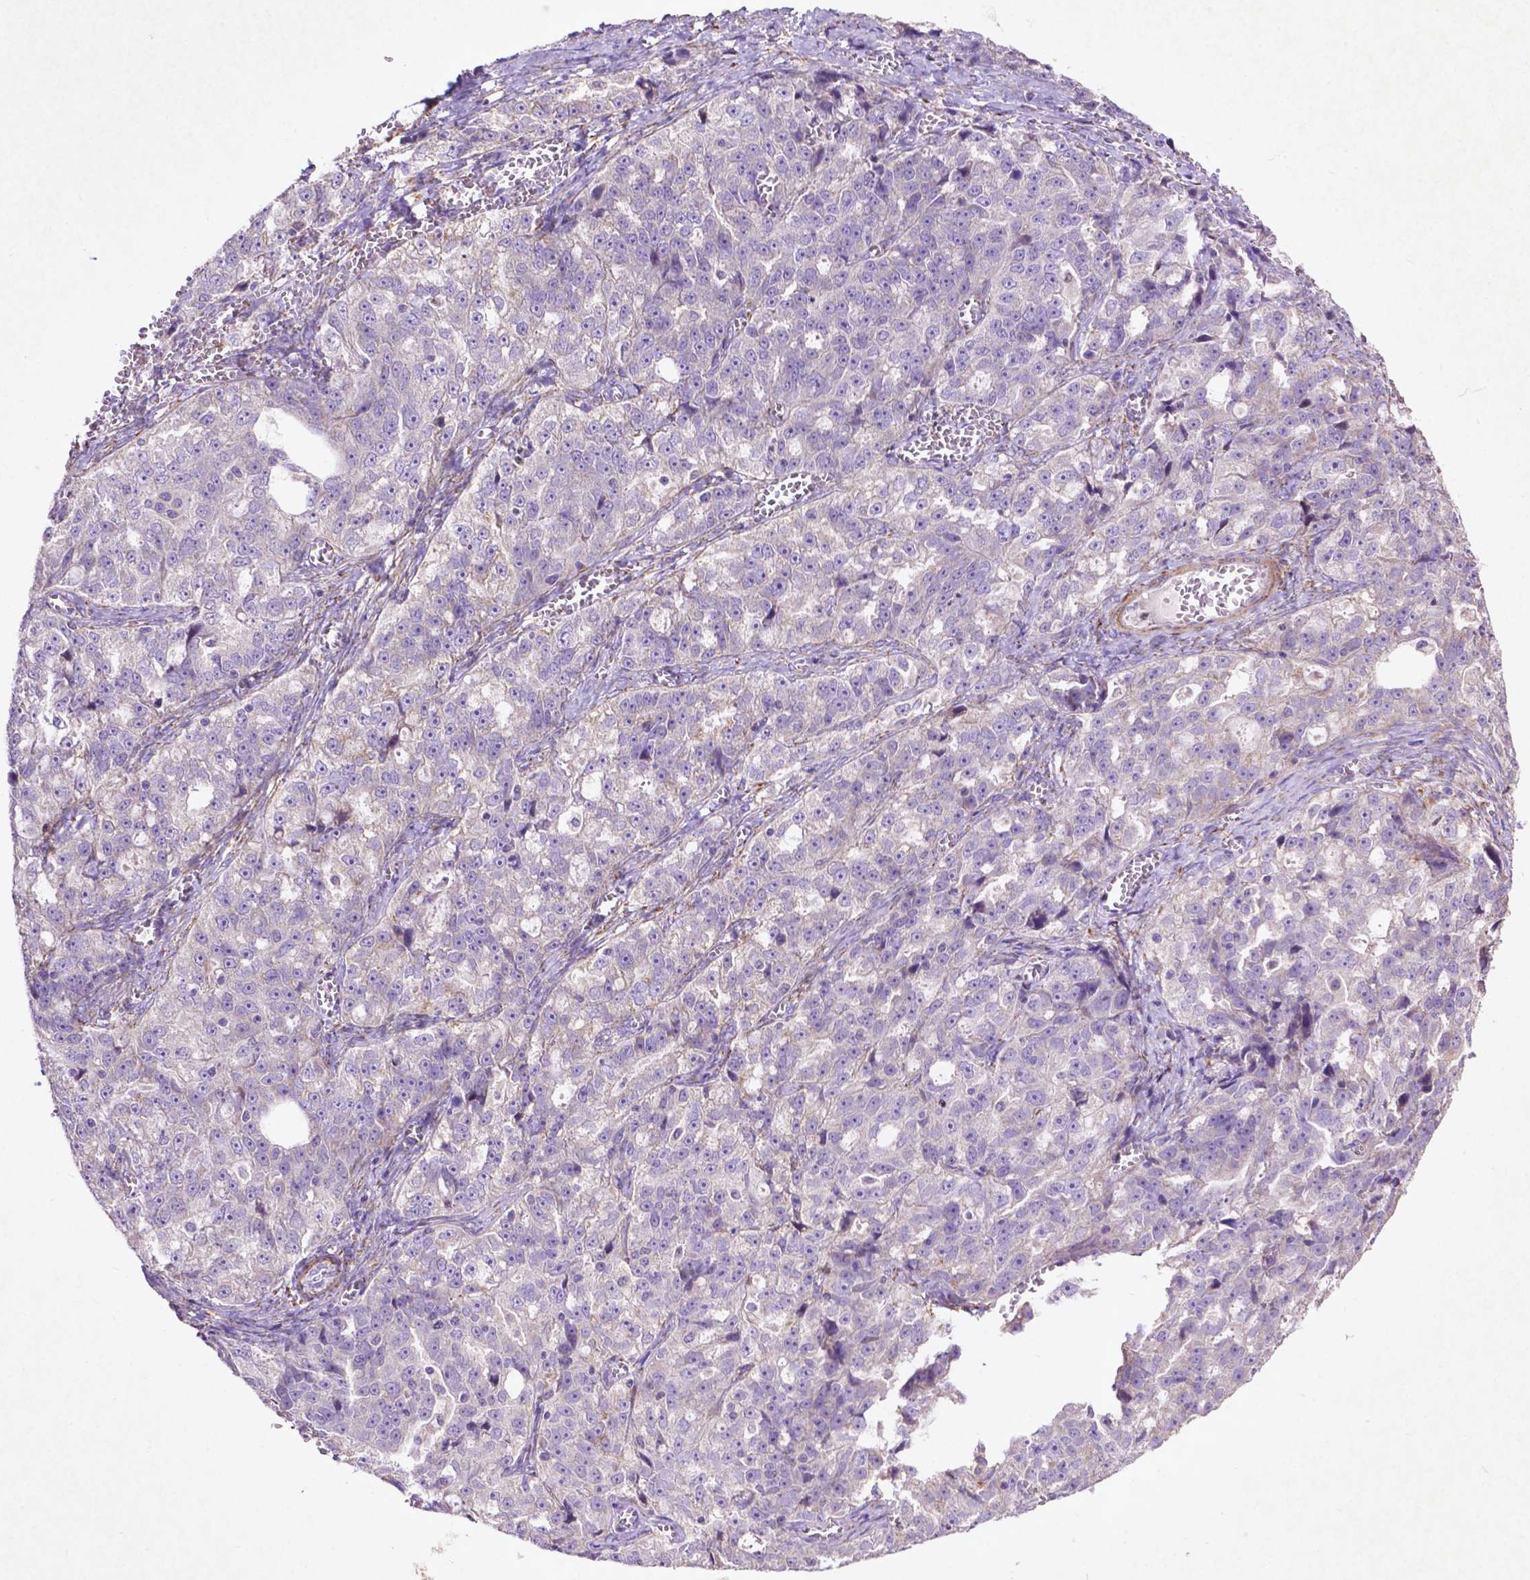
{"staining": {"intensity": "negative", "quantity": "none", "location": "none"}, "tissue": "ovarian cancer", "cell_type": "Tumor cells", "image_type": "cancer", "snomed": [{"axis": "morphology", "description": "Cystadenocarcinoma, serous, NOS"}, {"axis": "topography", "description": "Ovary"}], "caption": "Tumor cells are negative for protein expression in human ovarian cancer (serous cystadenocarcinoma).", "gene": "THEGL", "patient": {"sex": "female", "age": 51}}